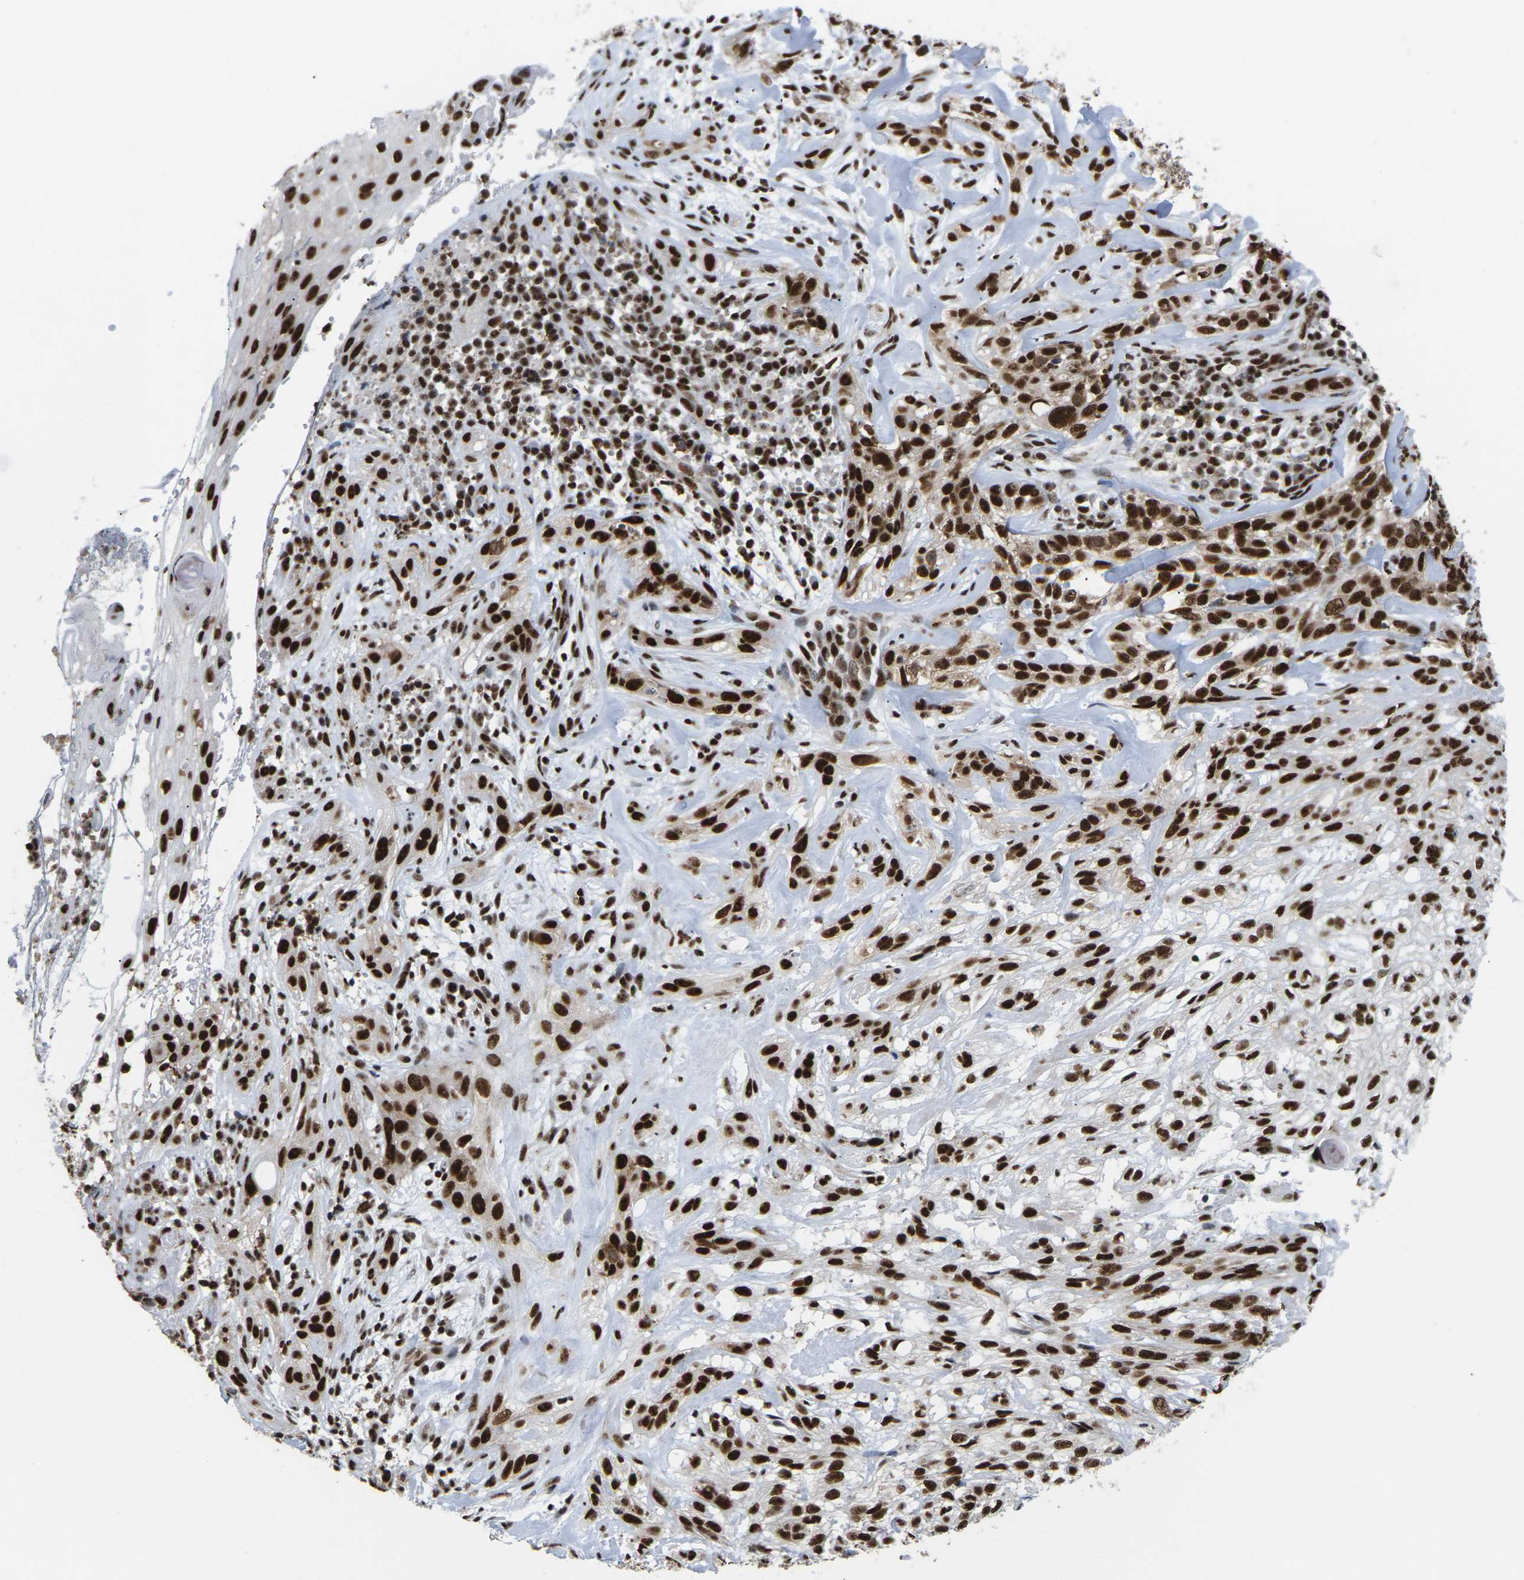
{"staining": {"intensity": "strong", "quantity": ">75%", "location": "nuclear"}, "tissue": "skin cancer", "cell_type": "Tumor cells", "image_type": "cancer", "snomed": [{"axis": "morphology", "description": "Basal cell carcinoma"}, {"axis": "topography", "description": "Skin"}], "caption": "Immunohistochemical staining of human skin cancer displays high levels of strong nuclear positivity in approximately >75% of tumor cells. The protein is stained brown, and the nuclei are stained in blue (DAB (3,3'-diaminobenzidine) IHC with brightfield microscopy, high magnification).", "gene": "MAGOH", "patient": {"sex": "male", "age": 72}}